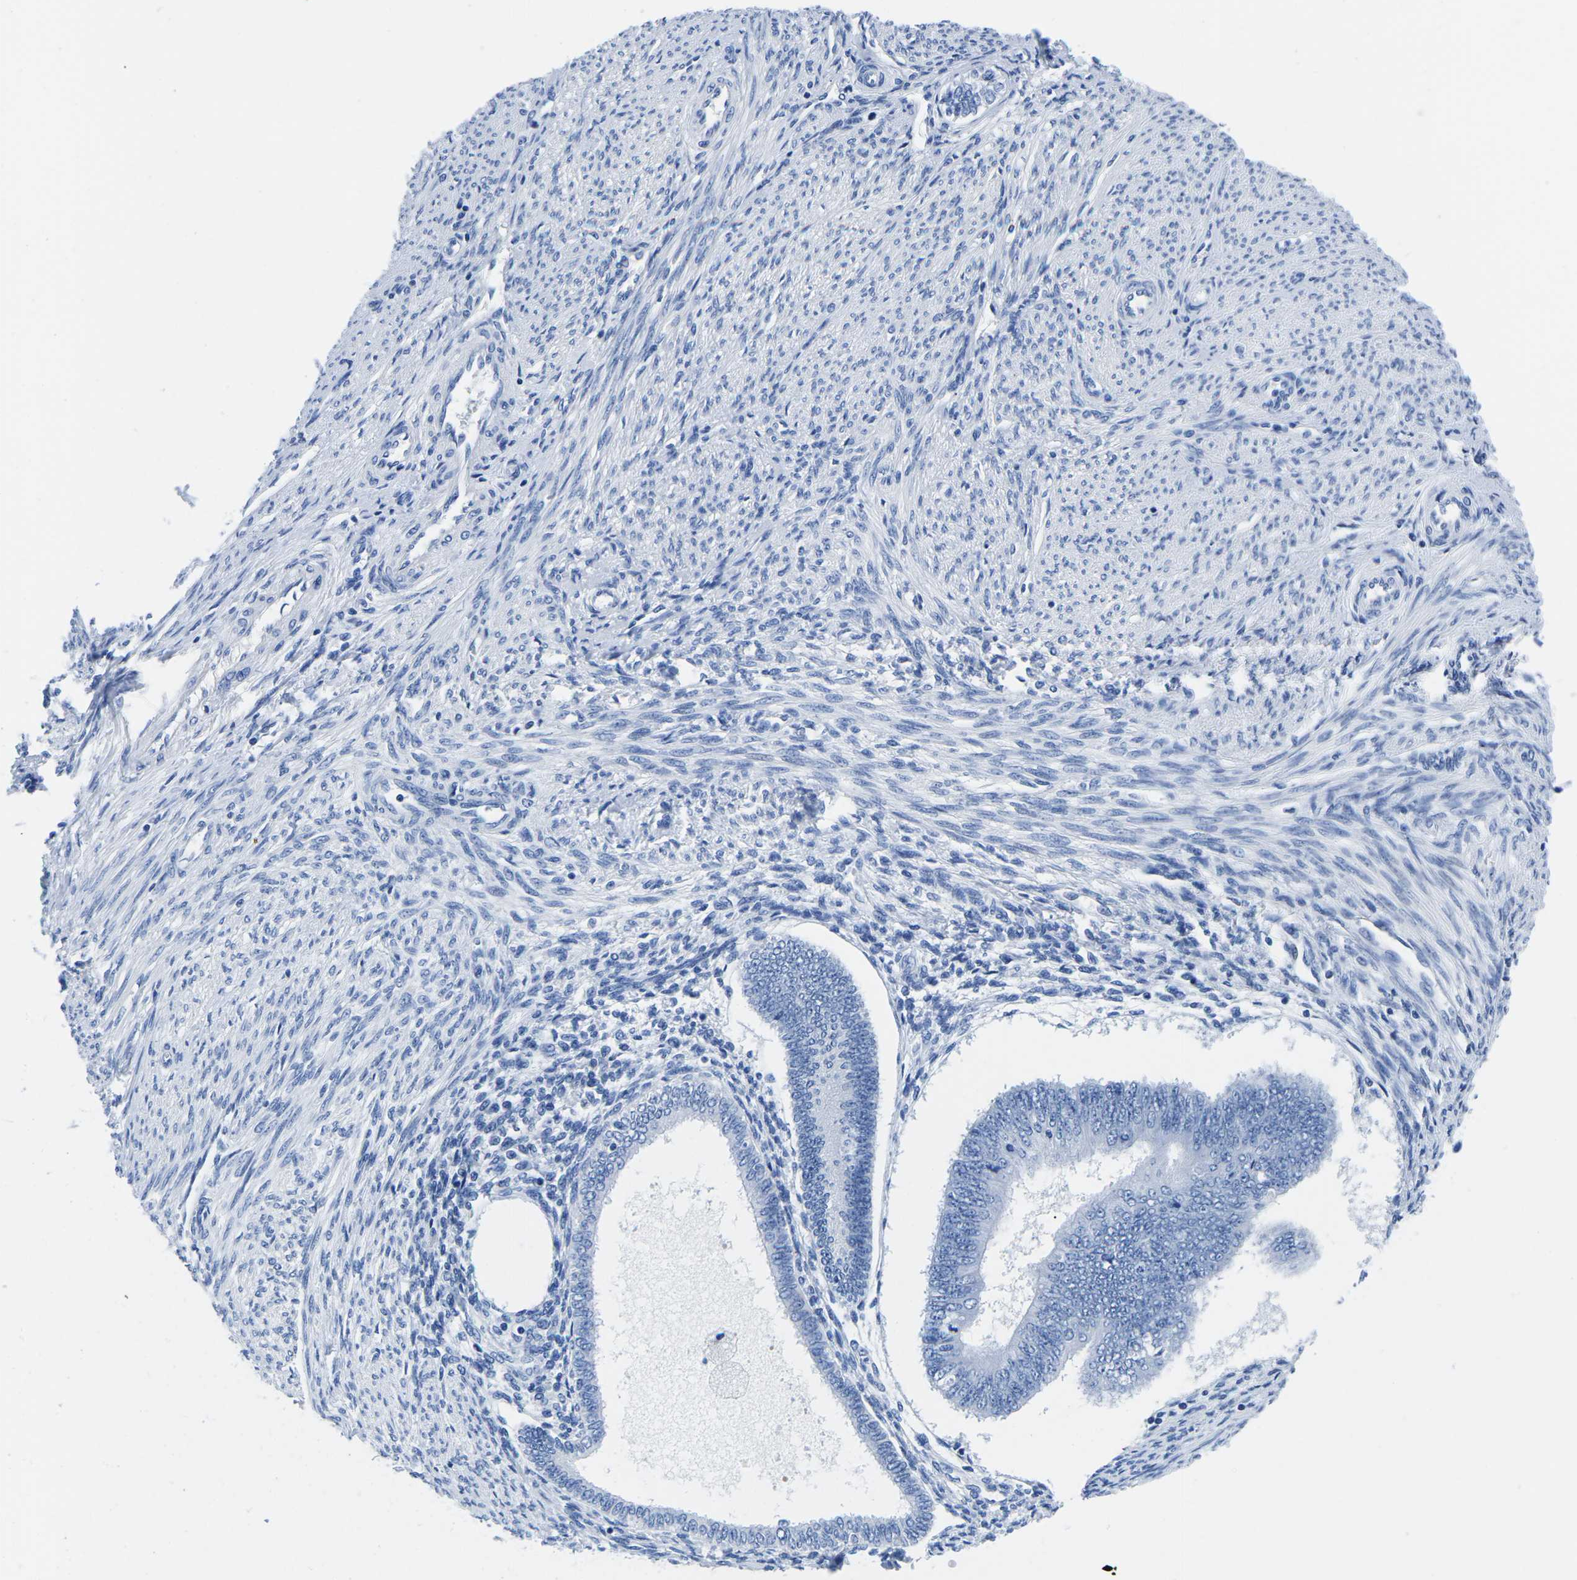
{"staining": {"intensity": "negative", "quantity": "none", "location": "none"}, "tissue": "endometrial cancer", "cell_type": "Tumor cells", "image_type": "cancer", "snomed": [{"axis": "morphology", "description": "Adenocarcinoma, NOS"}, {"axis": "topography", "description": "Endometrium"}], "caption": "The immunohistochemistry histopathology image has no significant expression in tumor cells of adenocarcinoma (endometrial) tissue.", "gene": "CYP1A2", "patient": {"sex": "female", "age": 58}}